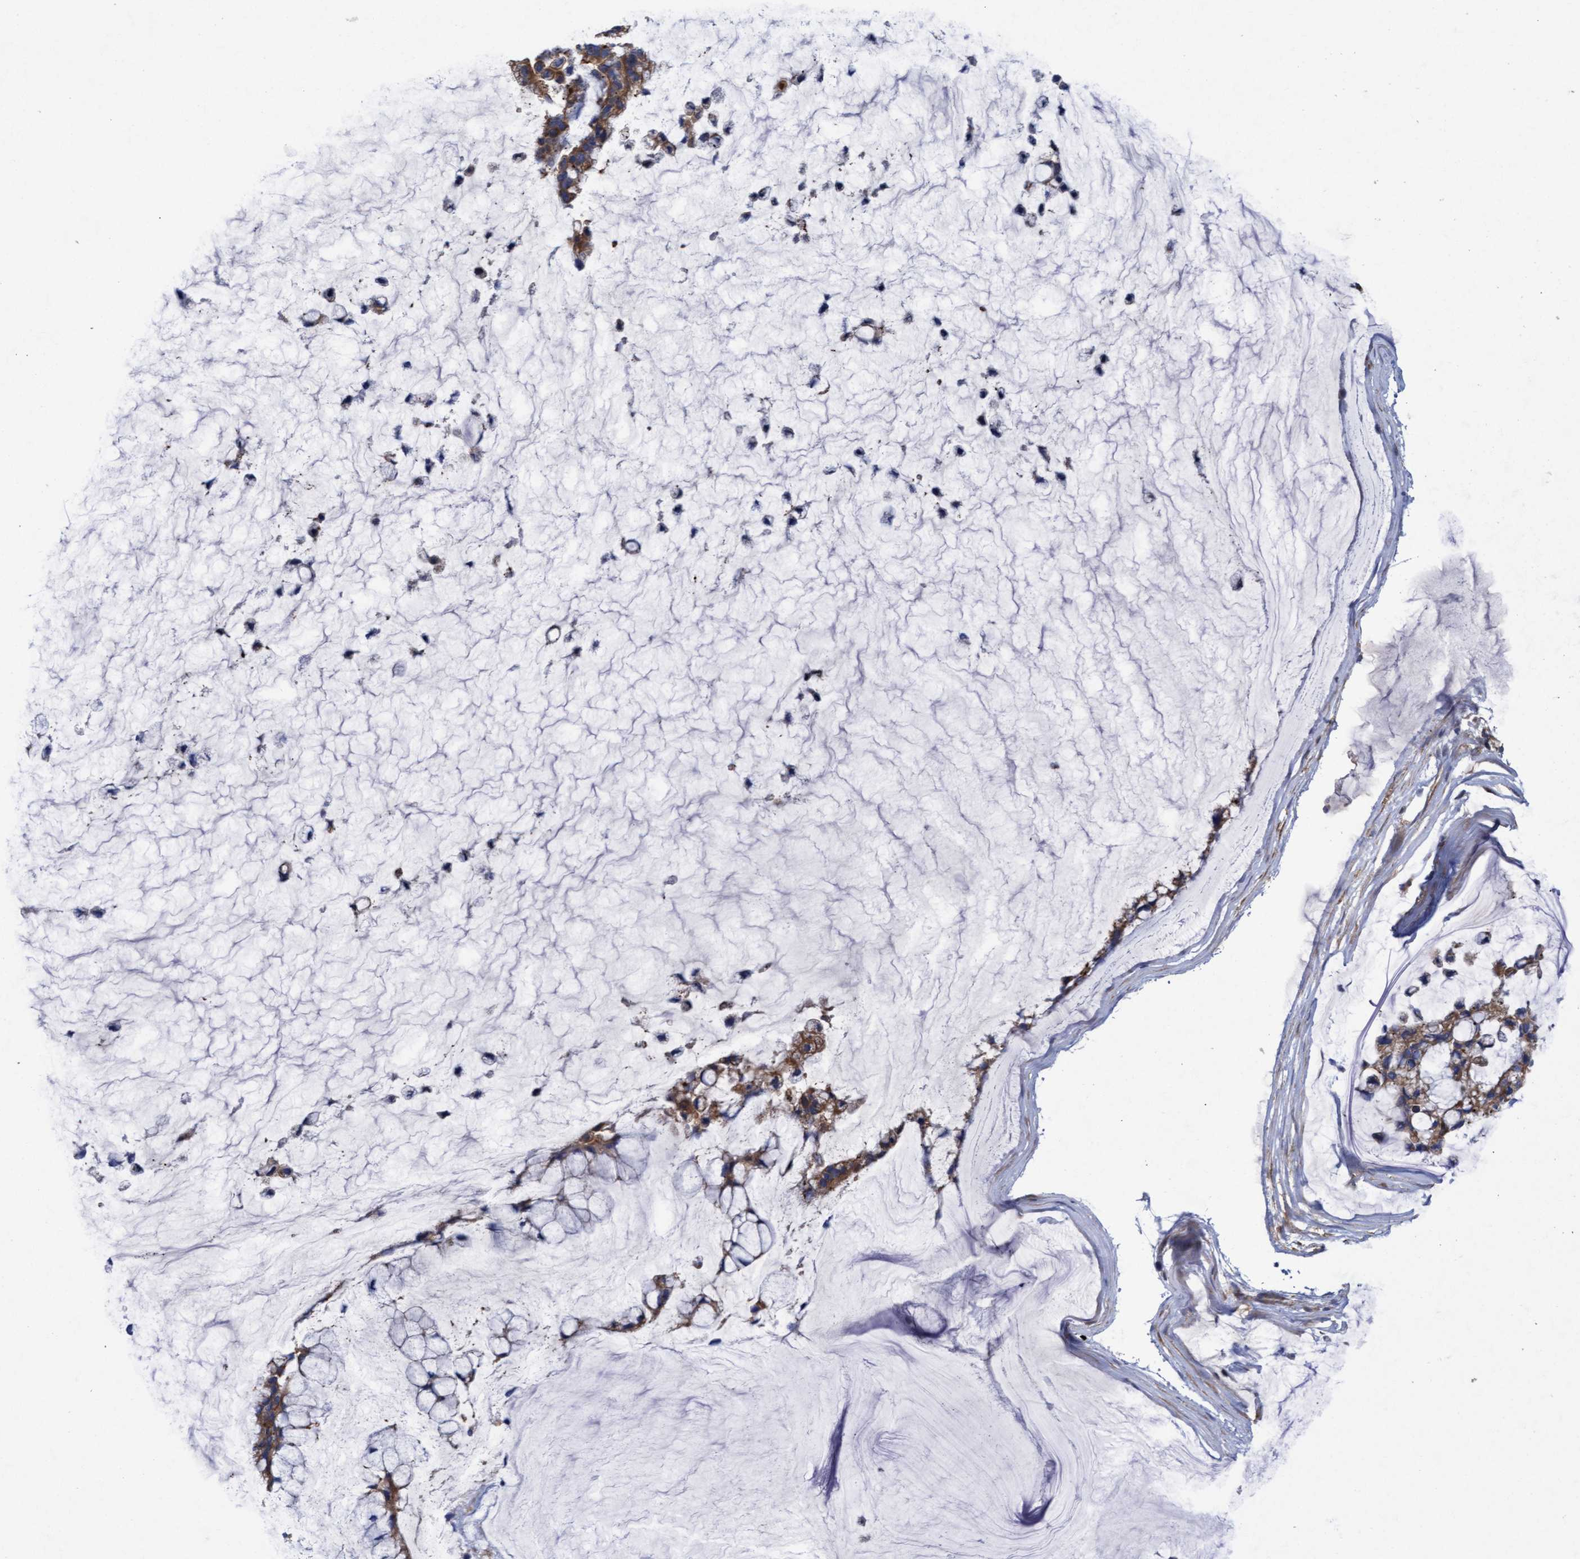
{"staining": {"intensity": "moderate", "quantity": ">75%", "location": "cytoplasmic/membranous"}, "tissue": "ovarian cancer", "cell_type": "Tumor cells", "image_type": "cancer", "snomed": [{"axis": "morphology", "description": "Cystadenocarcinoma, mucinous, NOS"}, {"axis": "topography", "description": "Ovary"}], "caption": "Human ovarian mucinous cystadenocarcinoma stained with a protein marker reveals moderate staining in tumor cells.", "gene": "MRPL38", "patient": {"sex": "female", "age": 39}}